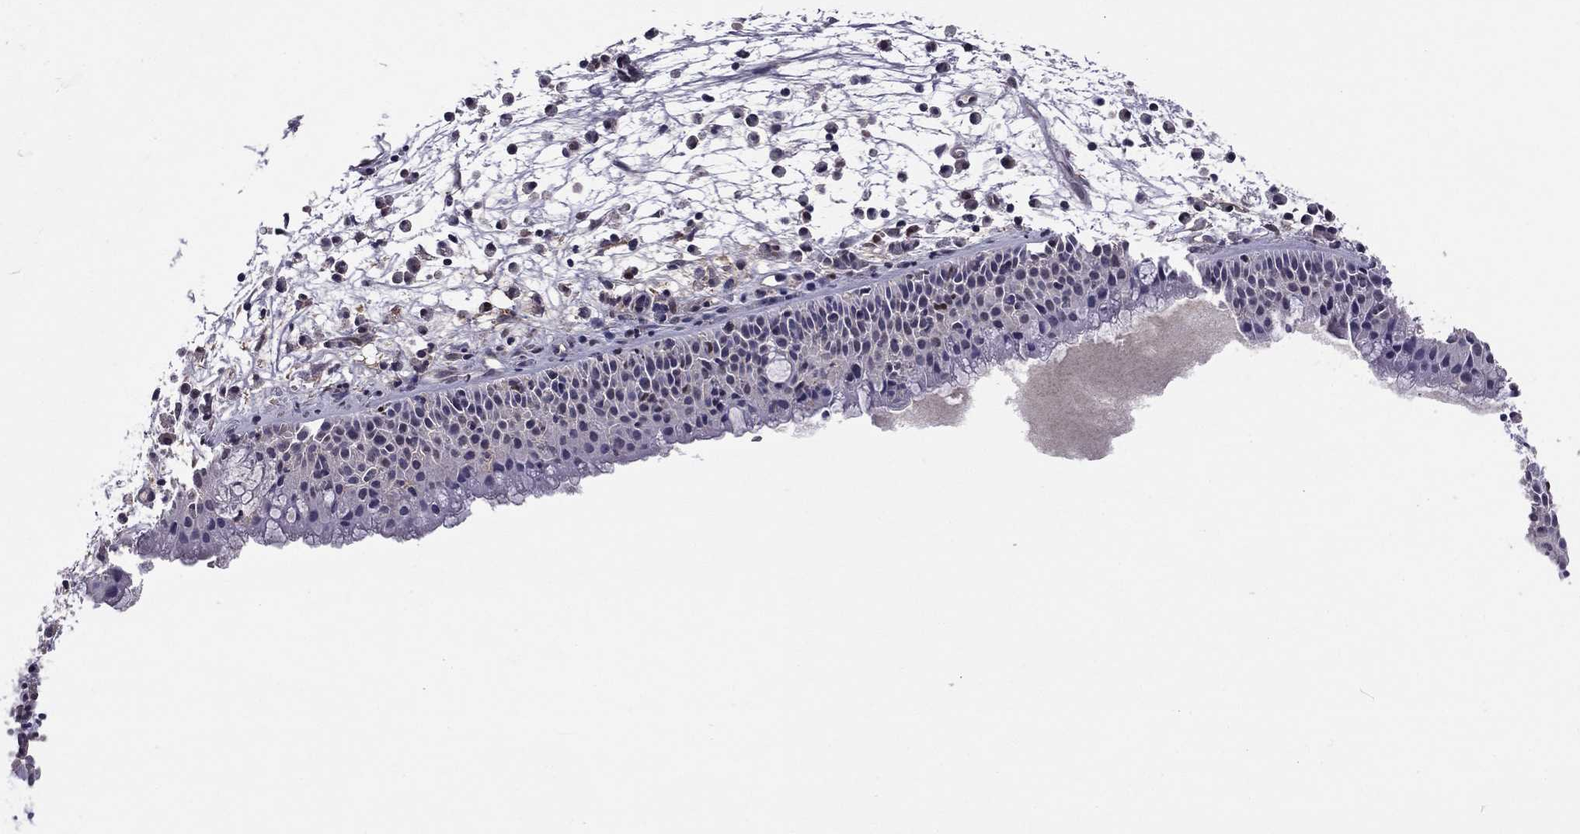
{"staining": {"intensity": "negative", "quantity": "none", "location": "none"}, "tissue": "nasopharynx", "cell_type": "Respiratory epithelial cells", "image_type": "normal", "snomed": [{"axis": "morphology", "description": "Normal tissue, NOS"}, {"axis": "topography", "description": "Nasopharynx"}], "caption": "Immunohistochemical staining of unremarkable human nasopharynx reveals no significant expression in respiratory epithelial cells.", "gene": "HCN1", "patient": {"sex": "female", "age": 73}}